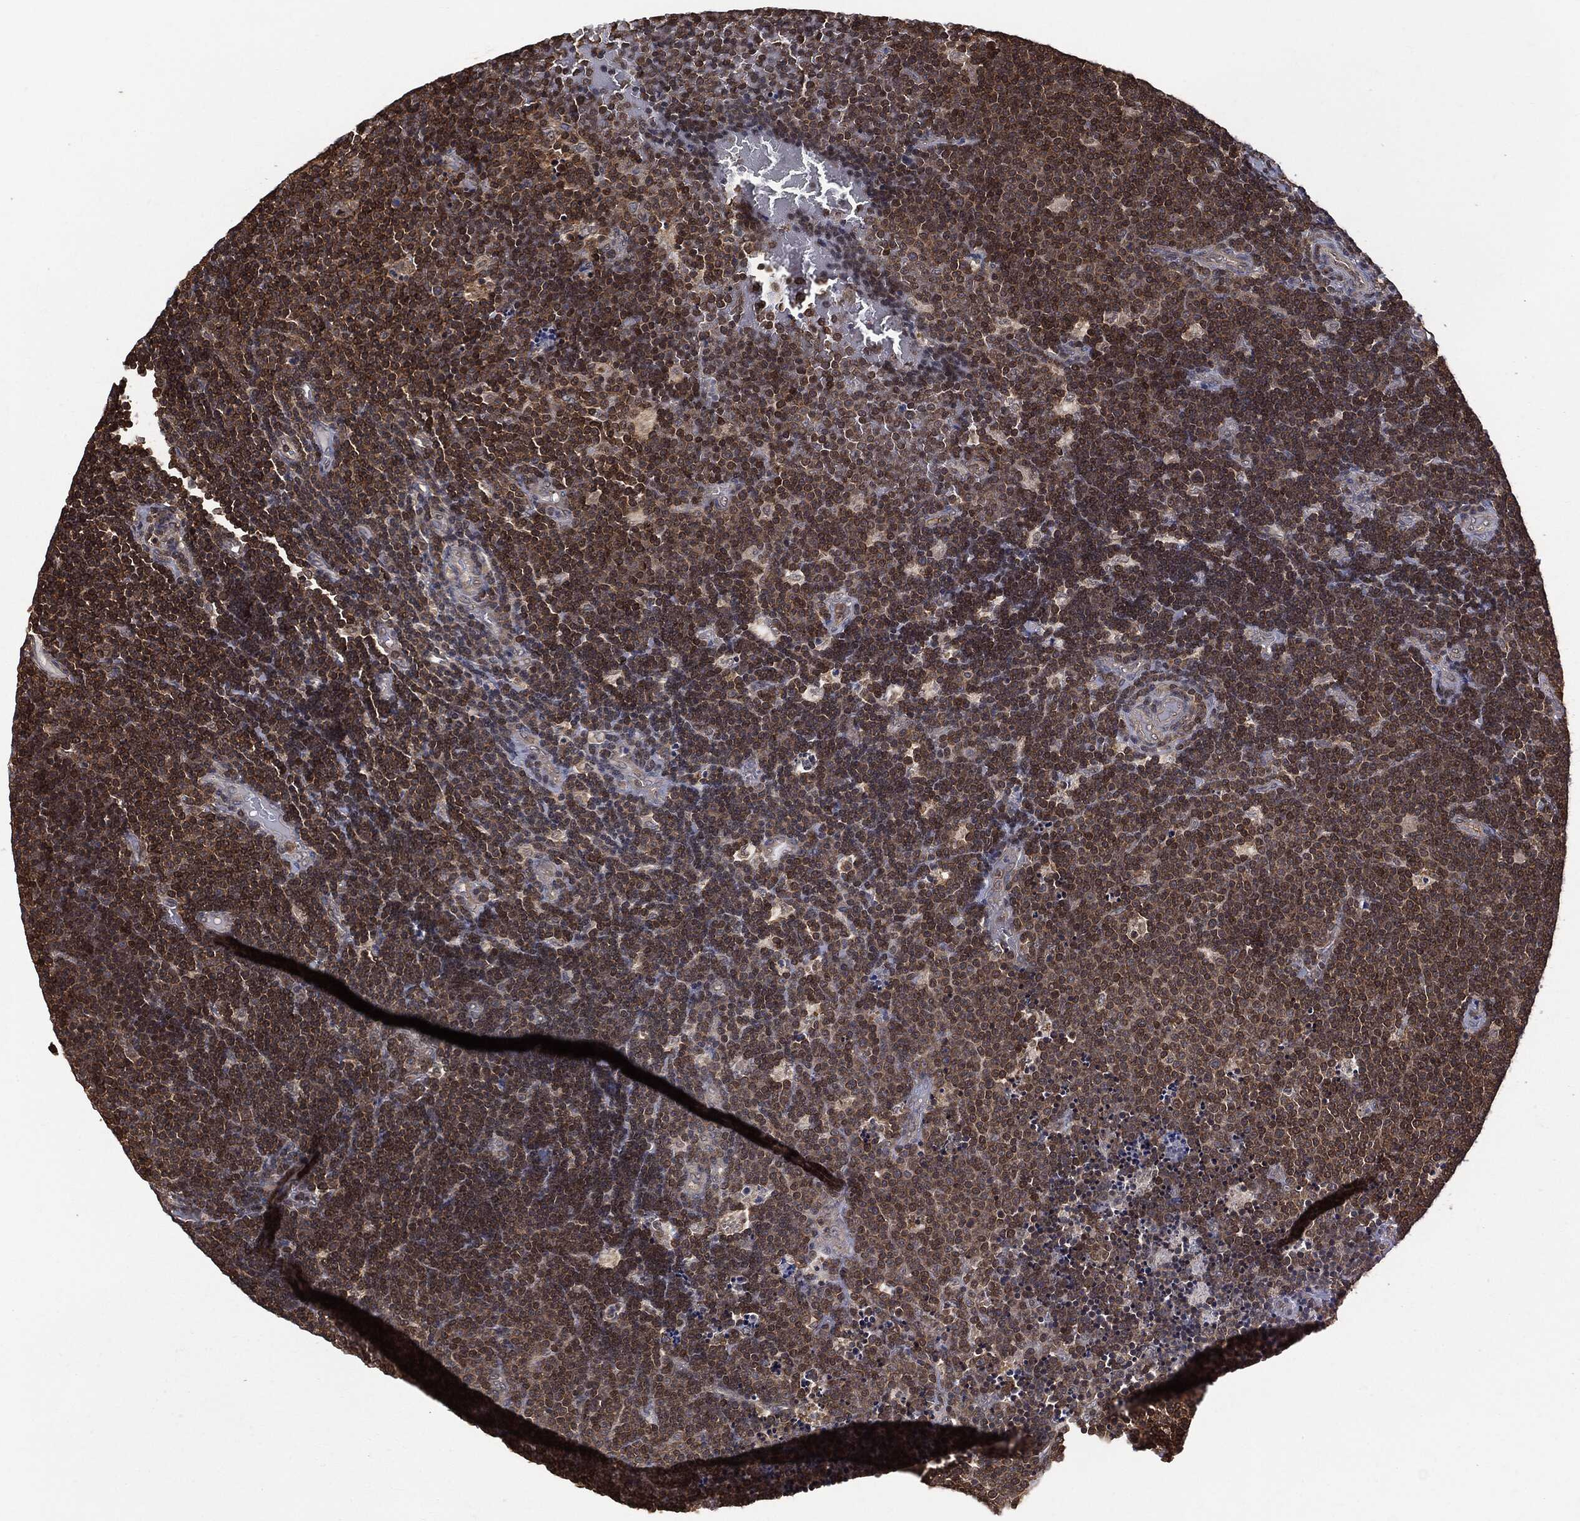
{"staining": {"intensity": "strong", "quantity": ">75%", "location": "cytoplasmic/membranous"}, "tissue": "lymphoma", "cell_type": "Tumor cells", "image_type": "cancer", "snomed": [{"axis": "morphology", "description": "Malignant lymphoma, non-Hodgkin's type, Low grade"}, {"axis": "topography", "description": "Brain"}], "caption": "Approximately >75% of tumor cells in low-grade malignant lymphoma, non-Hodgkin's type reveal strong cytoplasmic/membranous protein staining as visualized by brown immunohistochemical staining.", "gene": "PSMB10", "patient": {"sex": "female", "age": 66}}